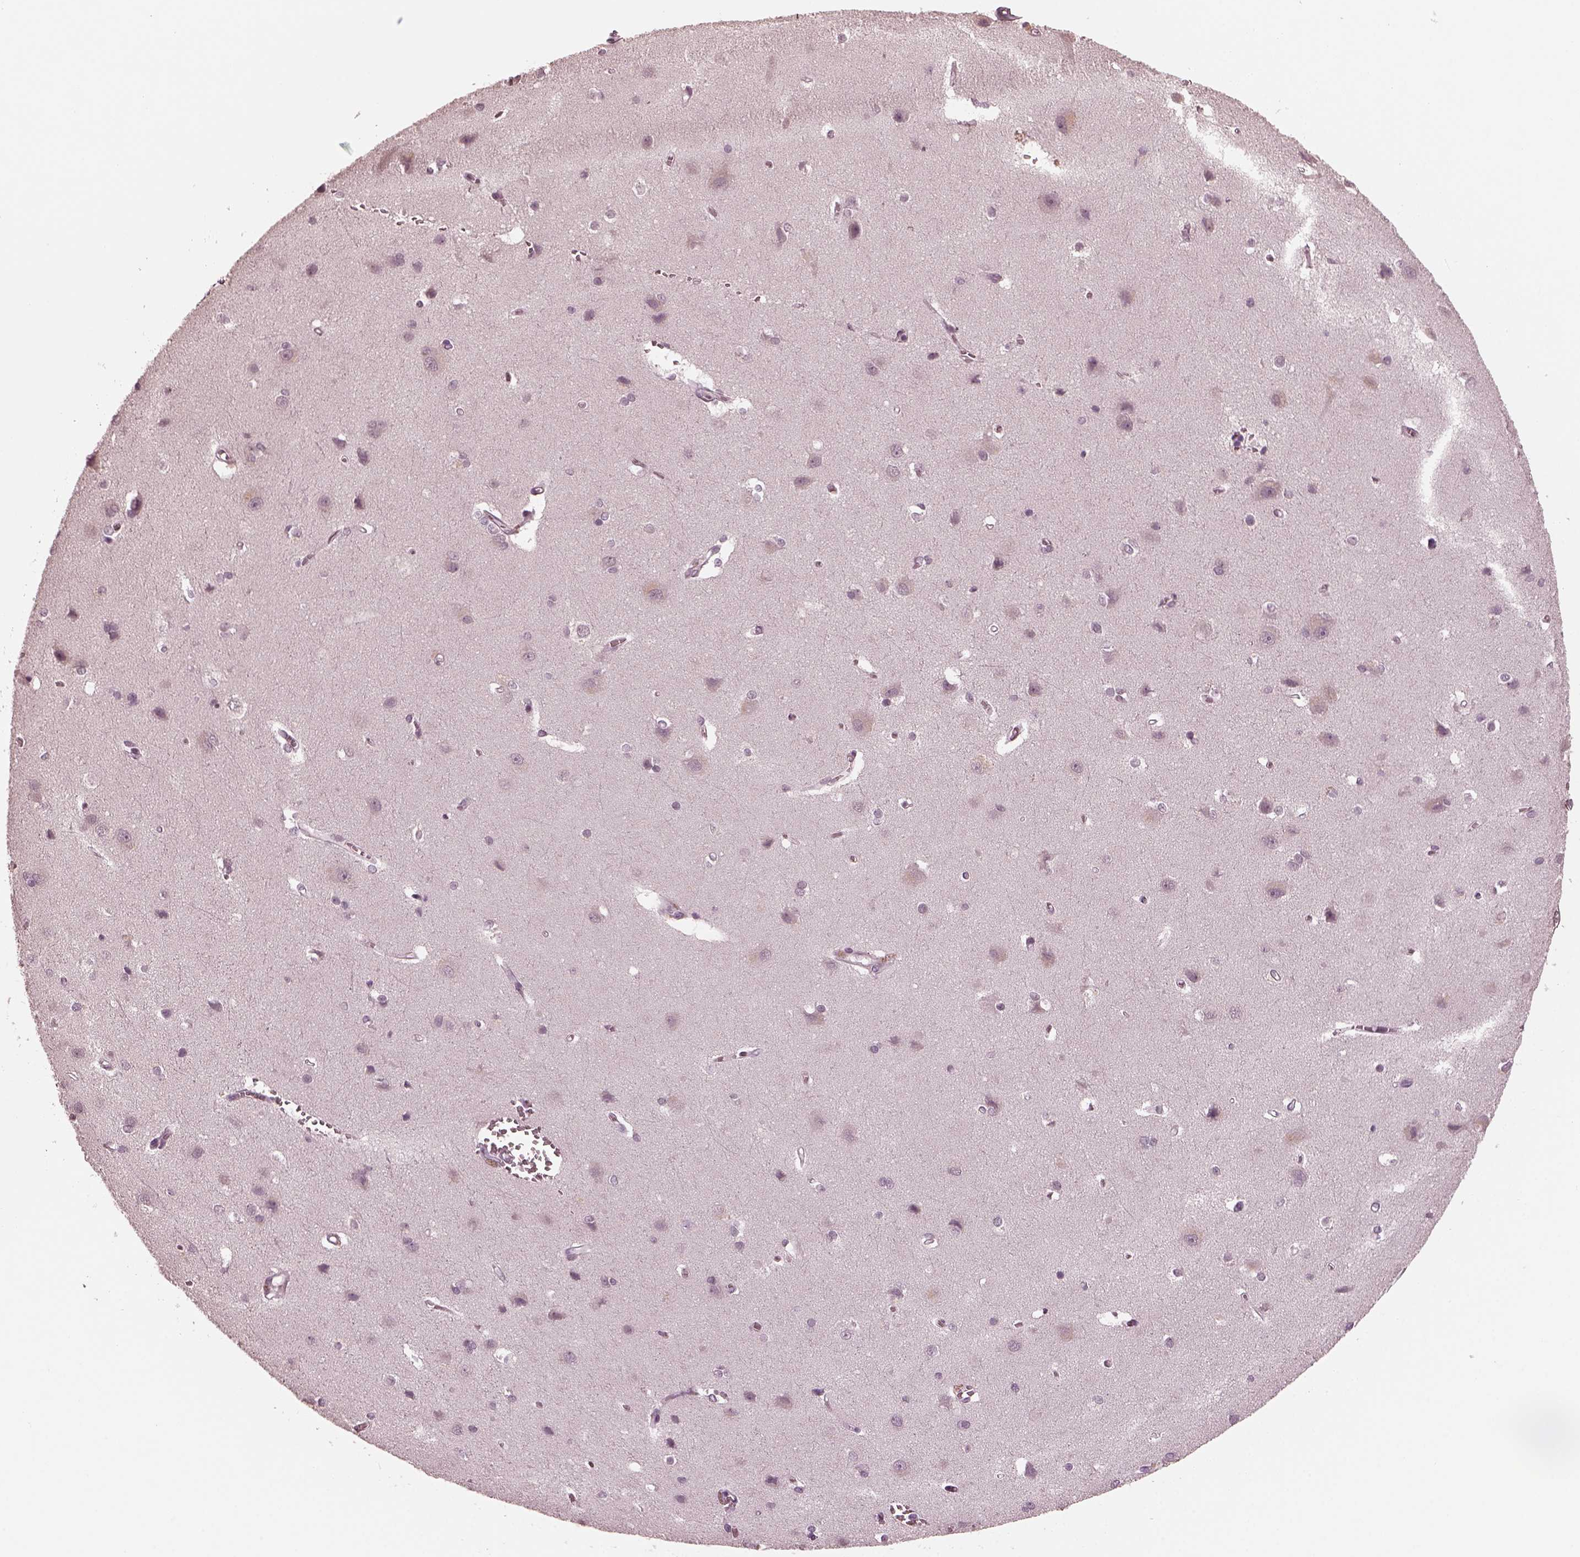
{"staining": {"intensity": "negative", "quantity": "none", "location": "none"}, "tissue": "cerebral cortex", "cell_type": "Endothelial cells", "image_type": "normal", "snomed": [{"axis": "morphology", "description": "Normal tissue, NOS"}, {"axis": "topography", "description": "Cerebral cortex"}], "caption": "This image is of normal cerebral cortex stained with immunohistochemistry (IHC) to label a protein in brown with the nuclei are counter-stained blue. There is no staining in endothelial cells. Nuclei are stained in blue.", "gene": "RCVRN", "patient": {"sex": "male", "age": 37}}